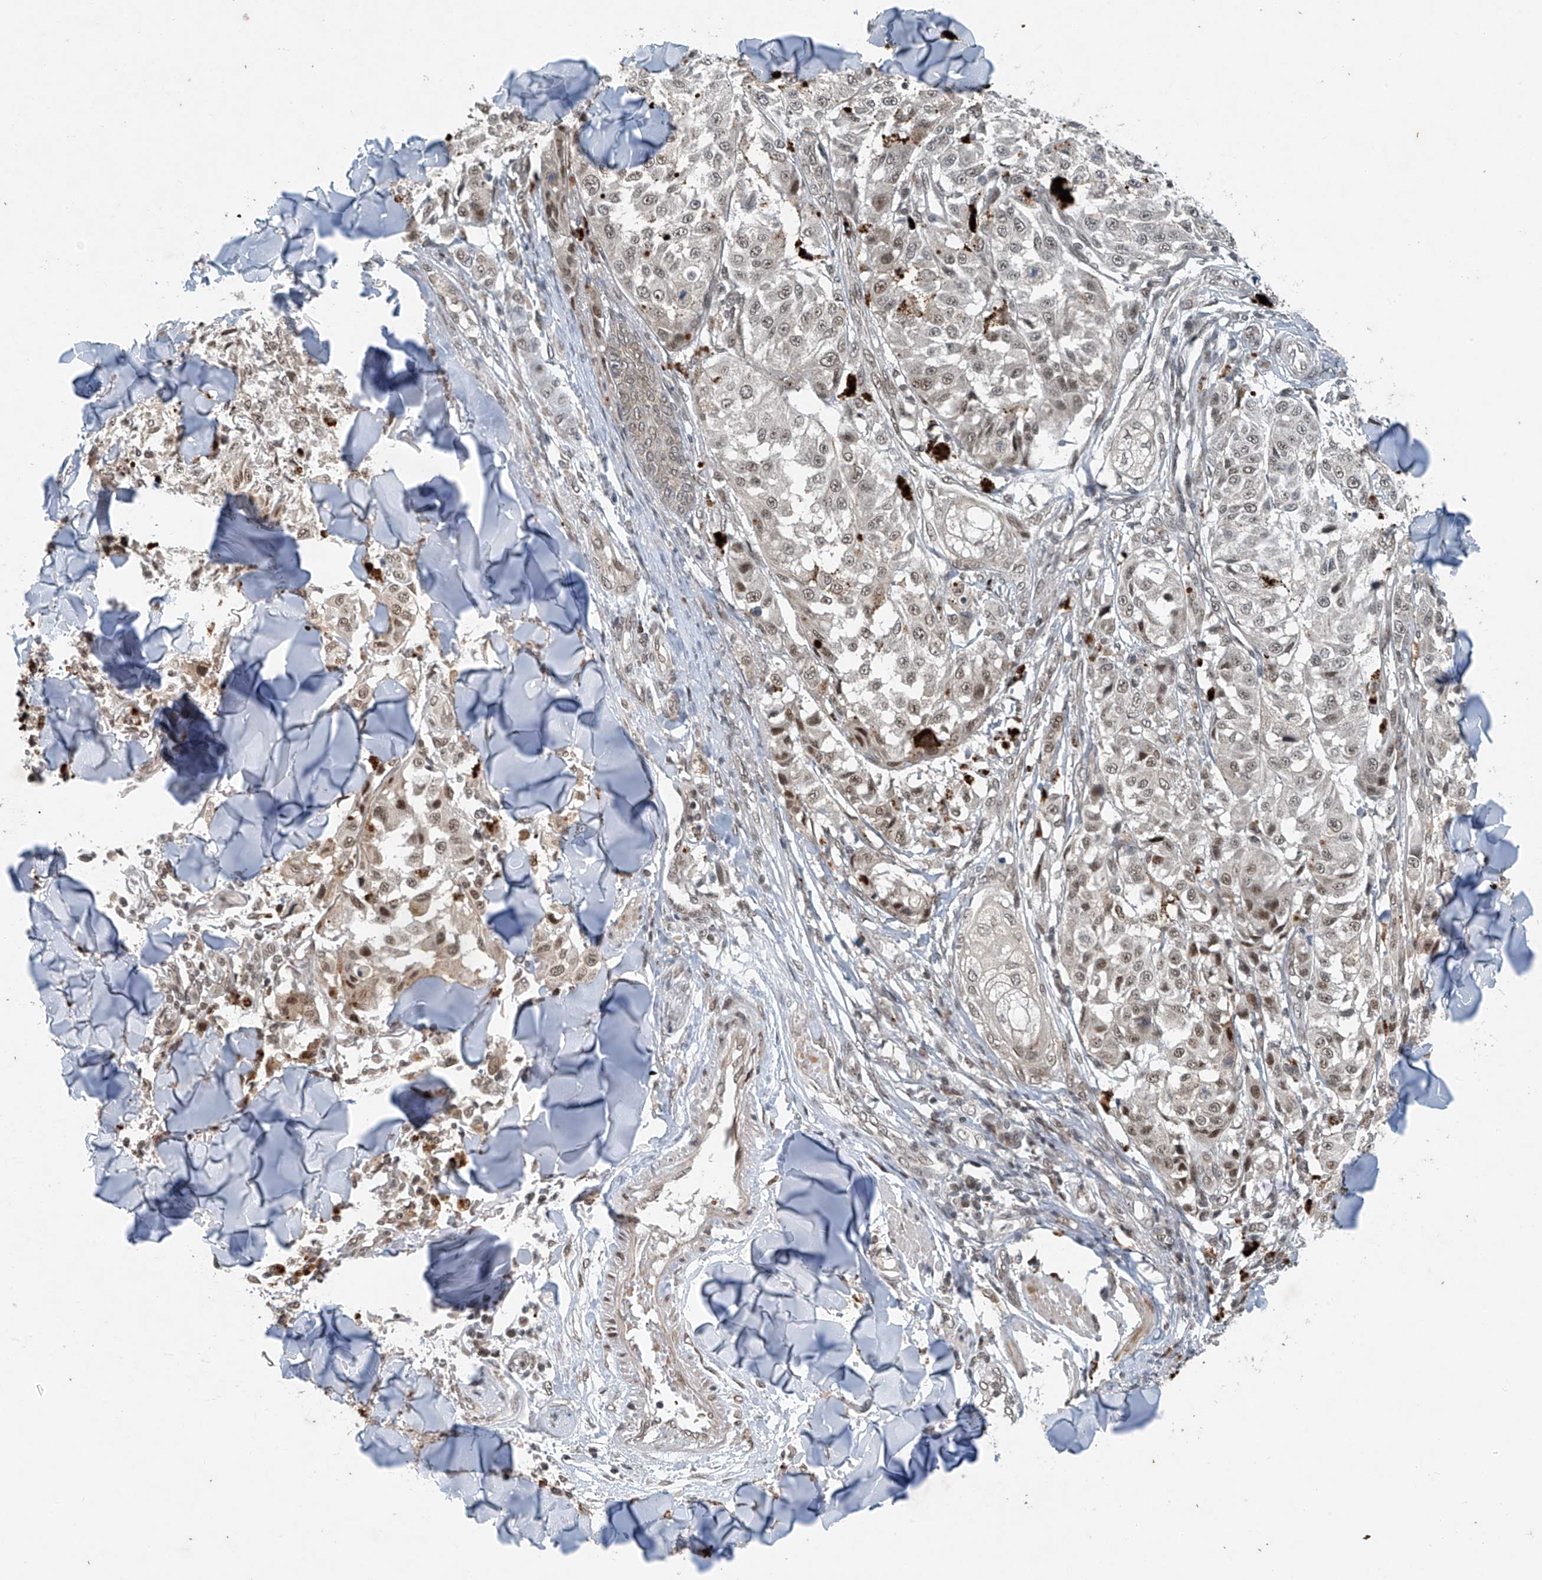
{"staining": {"intensity": "weak", "quantity": ">75%", "location": "nuclear"}, "tissue": "melanoma", "cell_type": "Tumor cells", "image_type": "cancer", "snomed": [{"axis": "morphology", "description": "Malignant melanoma, NOS"}, {"axis": "topography", "description": "Skin"}], "caption": "Tumor cells show low levels of weak nuclear positivity in approximately >75% of cells in human melanoma.", "gene": "TAF8", "patient": {"sex": "female", "age": 64}}